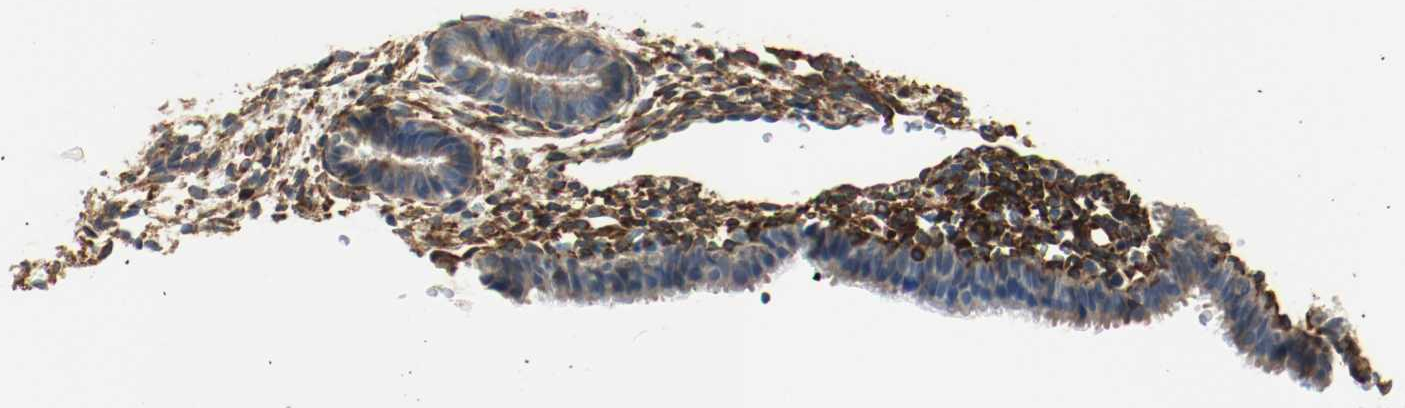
{"staining": {"intensity": "moderate", "quantity": "25%-75%", "location": "cytoplasmic/membranous"}, "tissue": "endometrium", "cell_type": "Cells in endometrial stroma", "image_type": "normal", "snomed": [{"axis": "morphology", "description": "Normal tissue, NOS"}, {"axis": "topography", "description": "Endometrium"}], "caption": "The histopathology image reveals staining of unremarkable endometrium, revealing moderate cytoplasmic/membranous protein expression (brown color) within cells in endometrial stroma.", "gene": "PLCG1", "patient": {"sex": "female", "age": 27}}